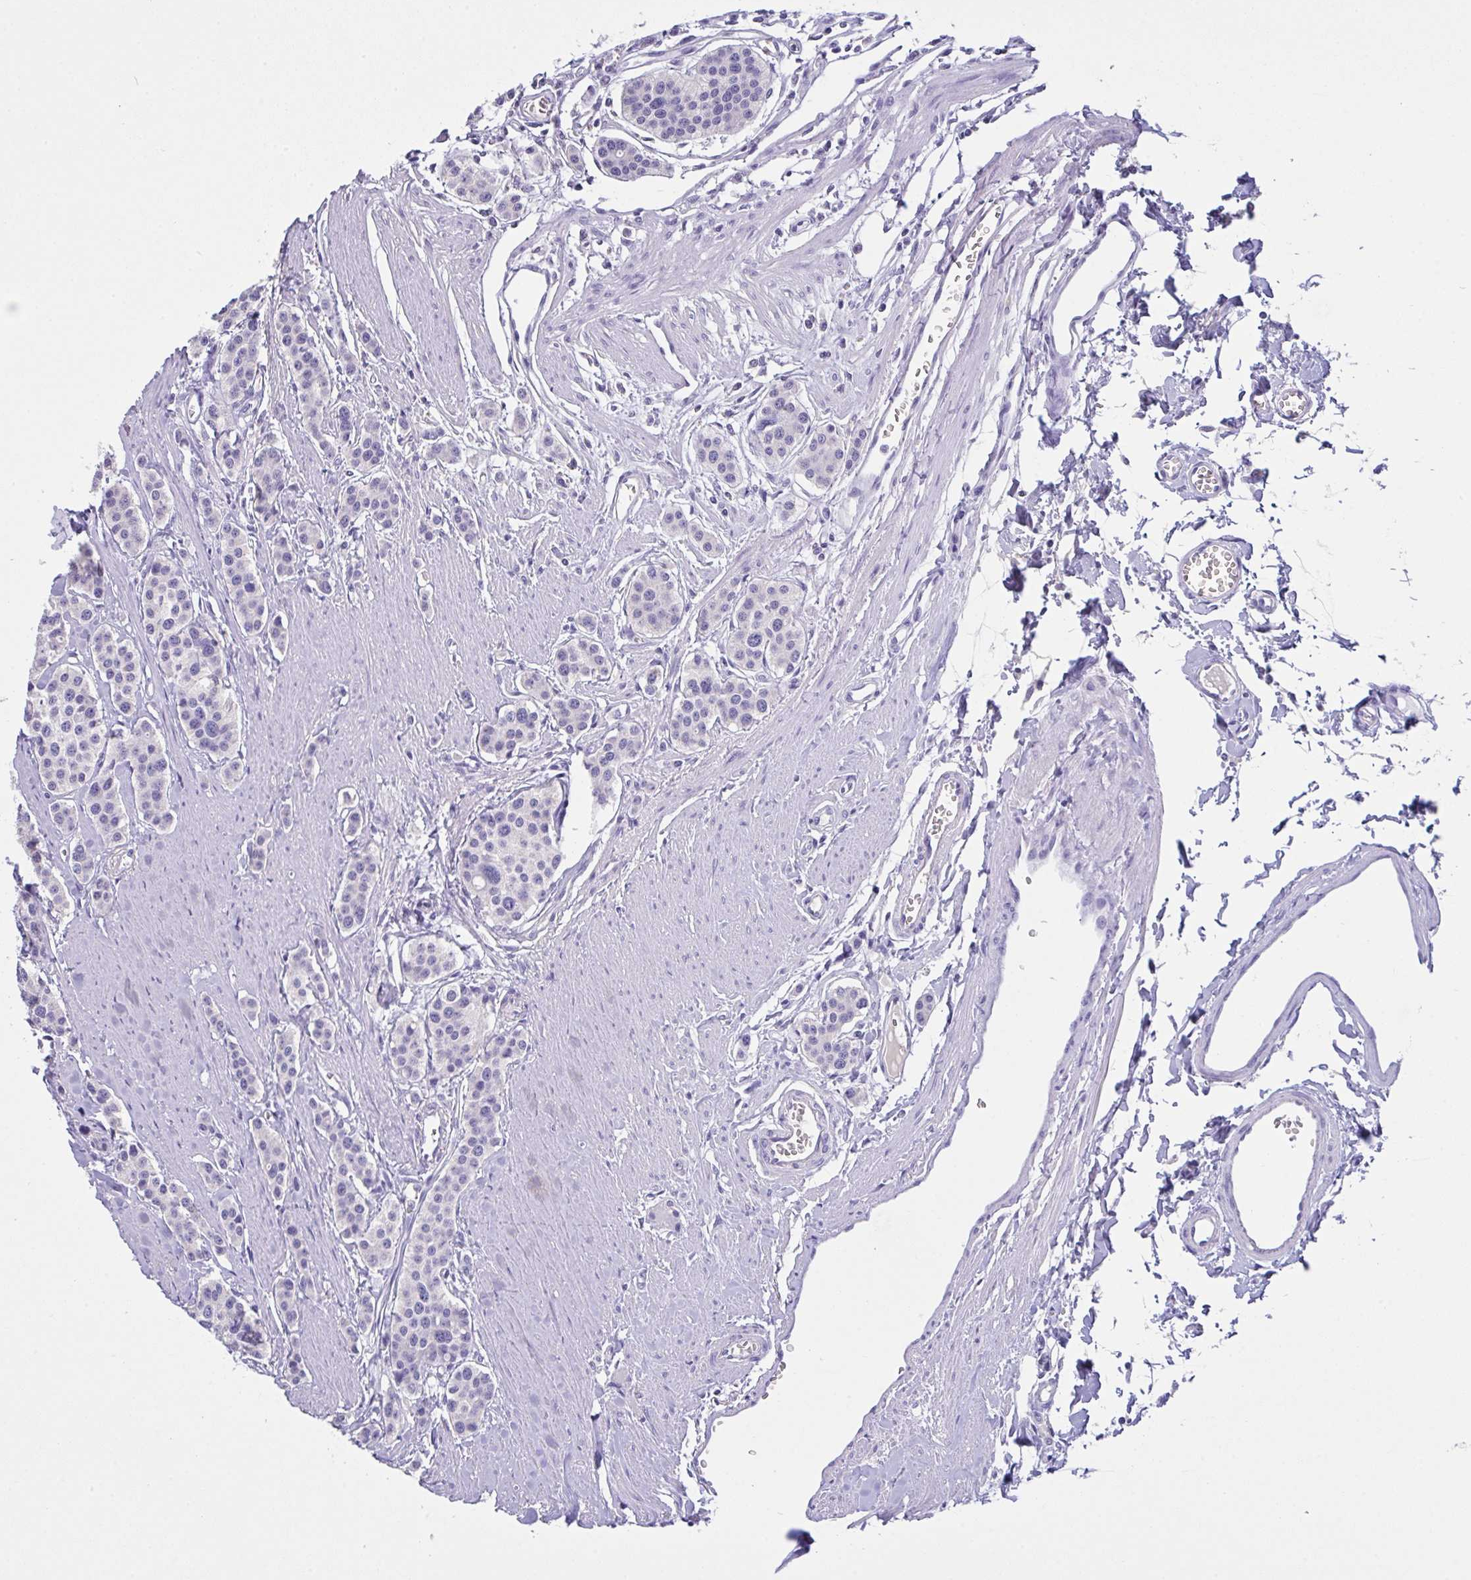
{"staining": {"intensity": "negative", "quantity": "none", "location": "none"}, "tissue": "carcinoid", "cell_type": "Tumor cells", "image_type": "cancer", "snomed": [{"axis": "morphology", "description": "Carcinoid, malignant, NOS"}, {"axis": "topography", "description": "Small intestine"}], "caption": "Immunohistochemical staining of carcinoid demonstrates no significant expression in tumor cells.", "gene": "CA10", "patient": {"sex": "male", "age": 60}}